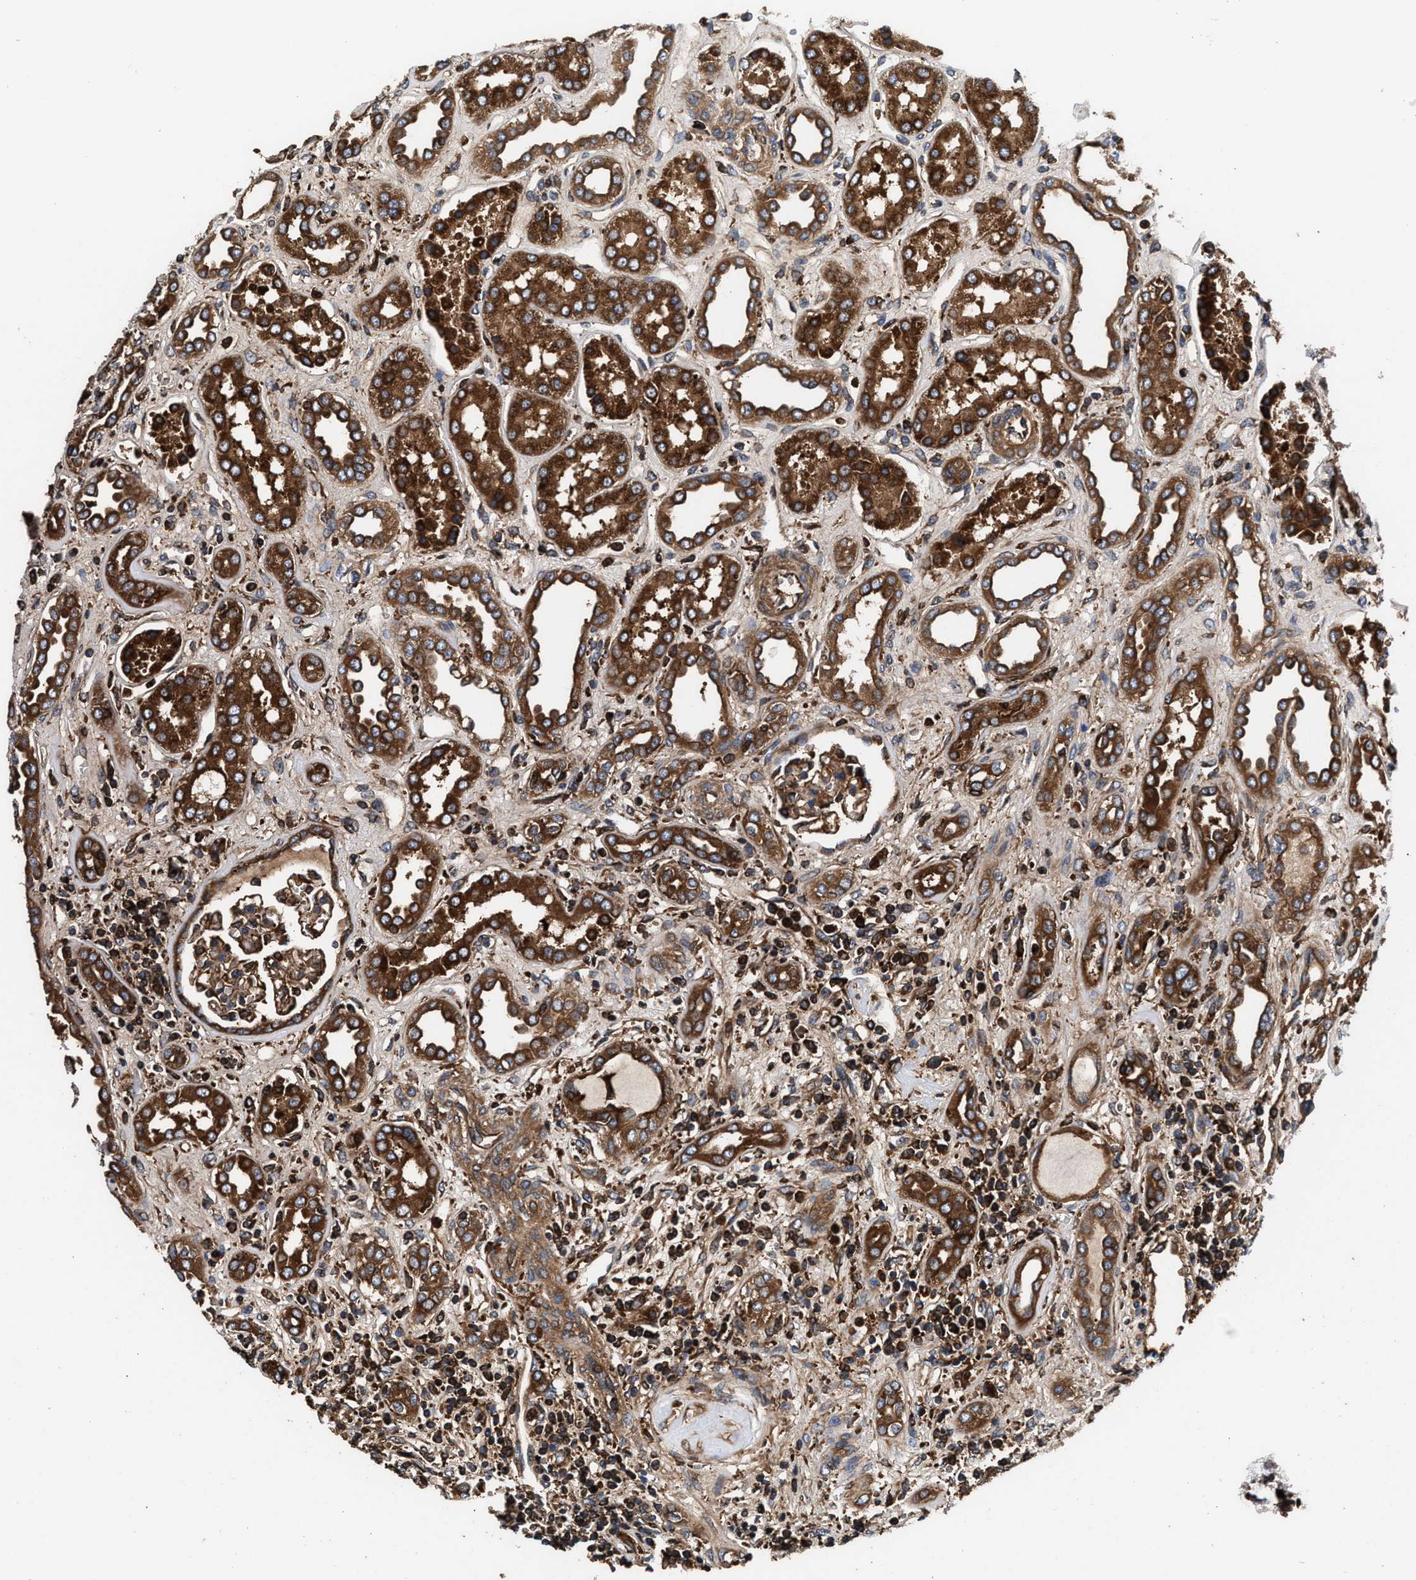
{"staining": {"intensity": "strong", "quantity": ">75%", "location": "cytoplasmic/membranous"}, "tissue": "kidney", "cell_type": "Cells in glomeruli", "image_type": "normal", "snomed": [{"axis": "morphology", "description": "Normal tissue, NOS"}, {"axis": "topography", "description": "Kidney"}], "caption": "Brown immunohistochemical staining in unremarkable human kidney exhibits strong cytoplasmic/membranous expression in about >75% of cells in glomeruli. The protein of interest is stained brown, and the nuclei are stained in blue (DAB (3,3'-diaminobenzidine) IHC with brightfield microscopy, high magnification).", "gene": "ENSG00000286112", "patient": {"sex": "male", "age": 59}}